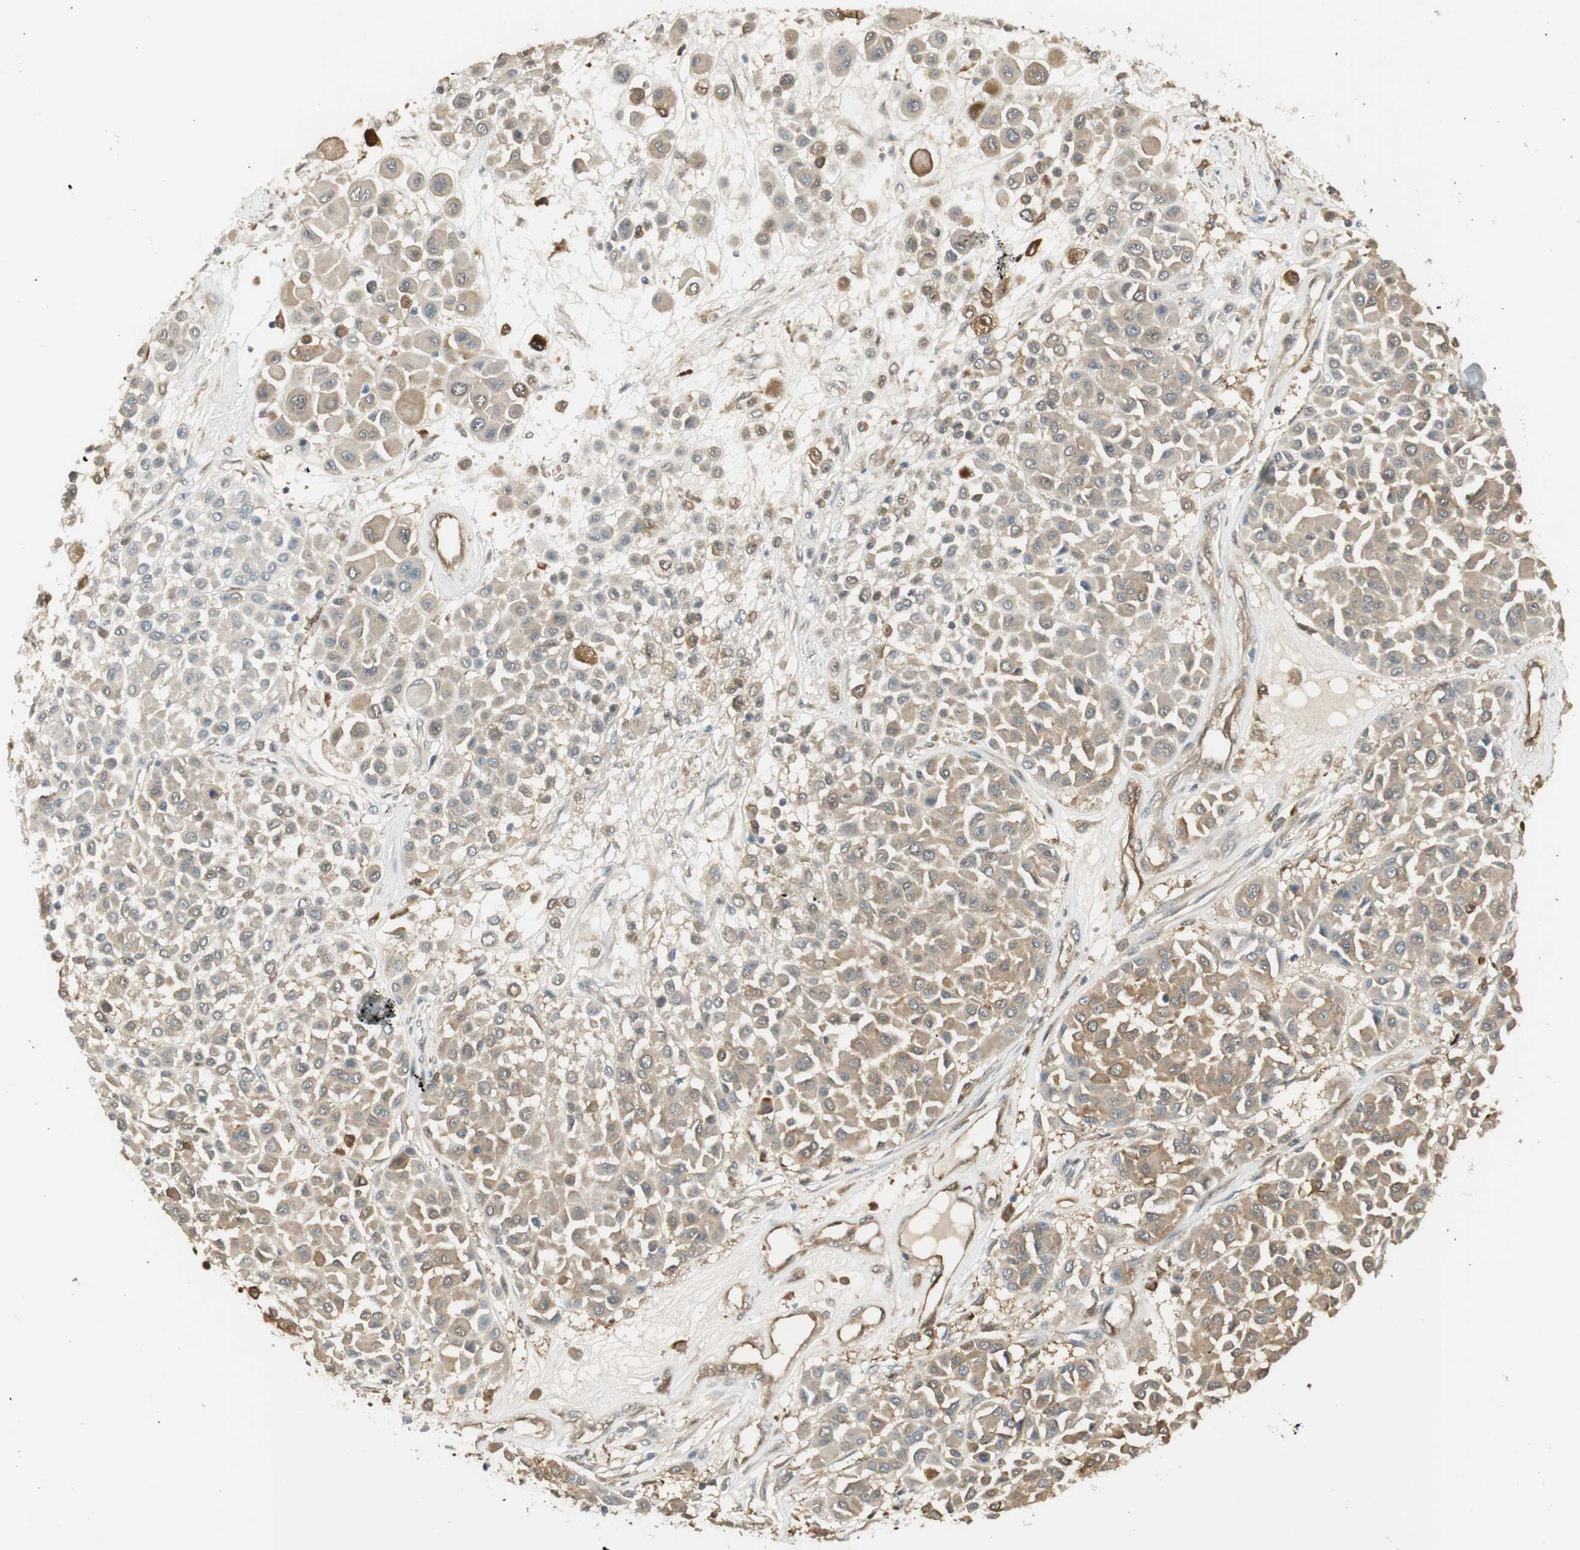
{"staining": {"intensity": "moderate", "quantity": ">75%", "location": "cytoplasmic/membranous"}, "tissue": "melanoma", "cell_type": "Tumor cells", "image_type": "cancer", "snomed": [{"axis": "morphology", "description": "Malignant melanoma, Metastatic site"}, {"axis": "topography", "description": "Soft tissue"}], "caption": "The micrograph shows staining of melanoma, revealing moderate cytoplasmic/membranous protein staining (brown color) within tumor cells. (brown staining indicates protein expression, while blue staining denotes nuclei).", "gene": "SERPINB6", "patient": {"sex": "male", "age": 41}}